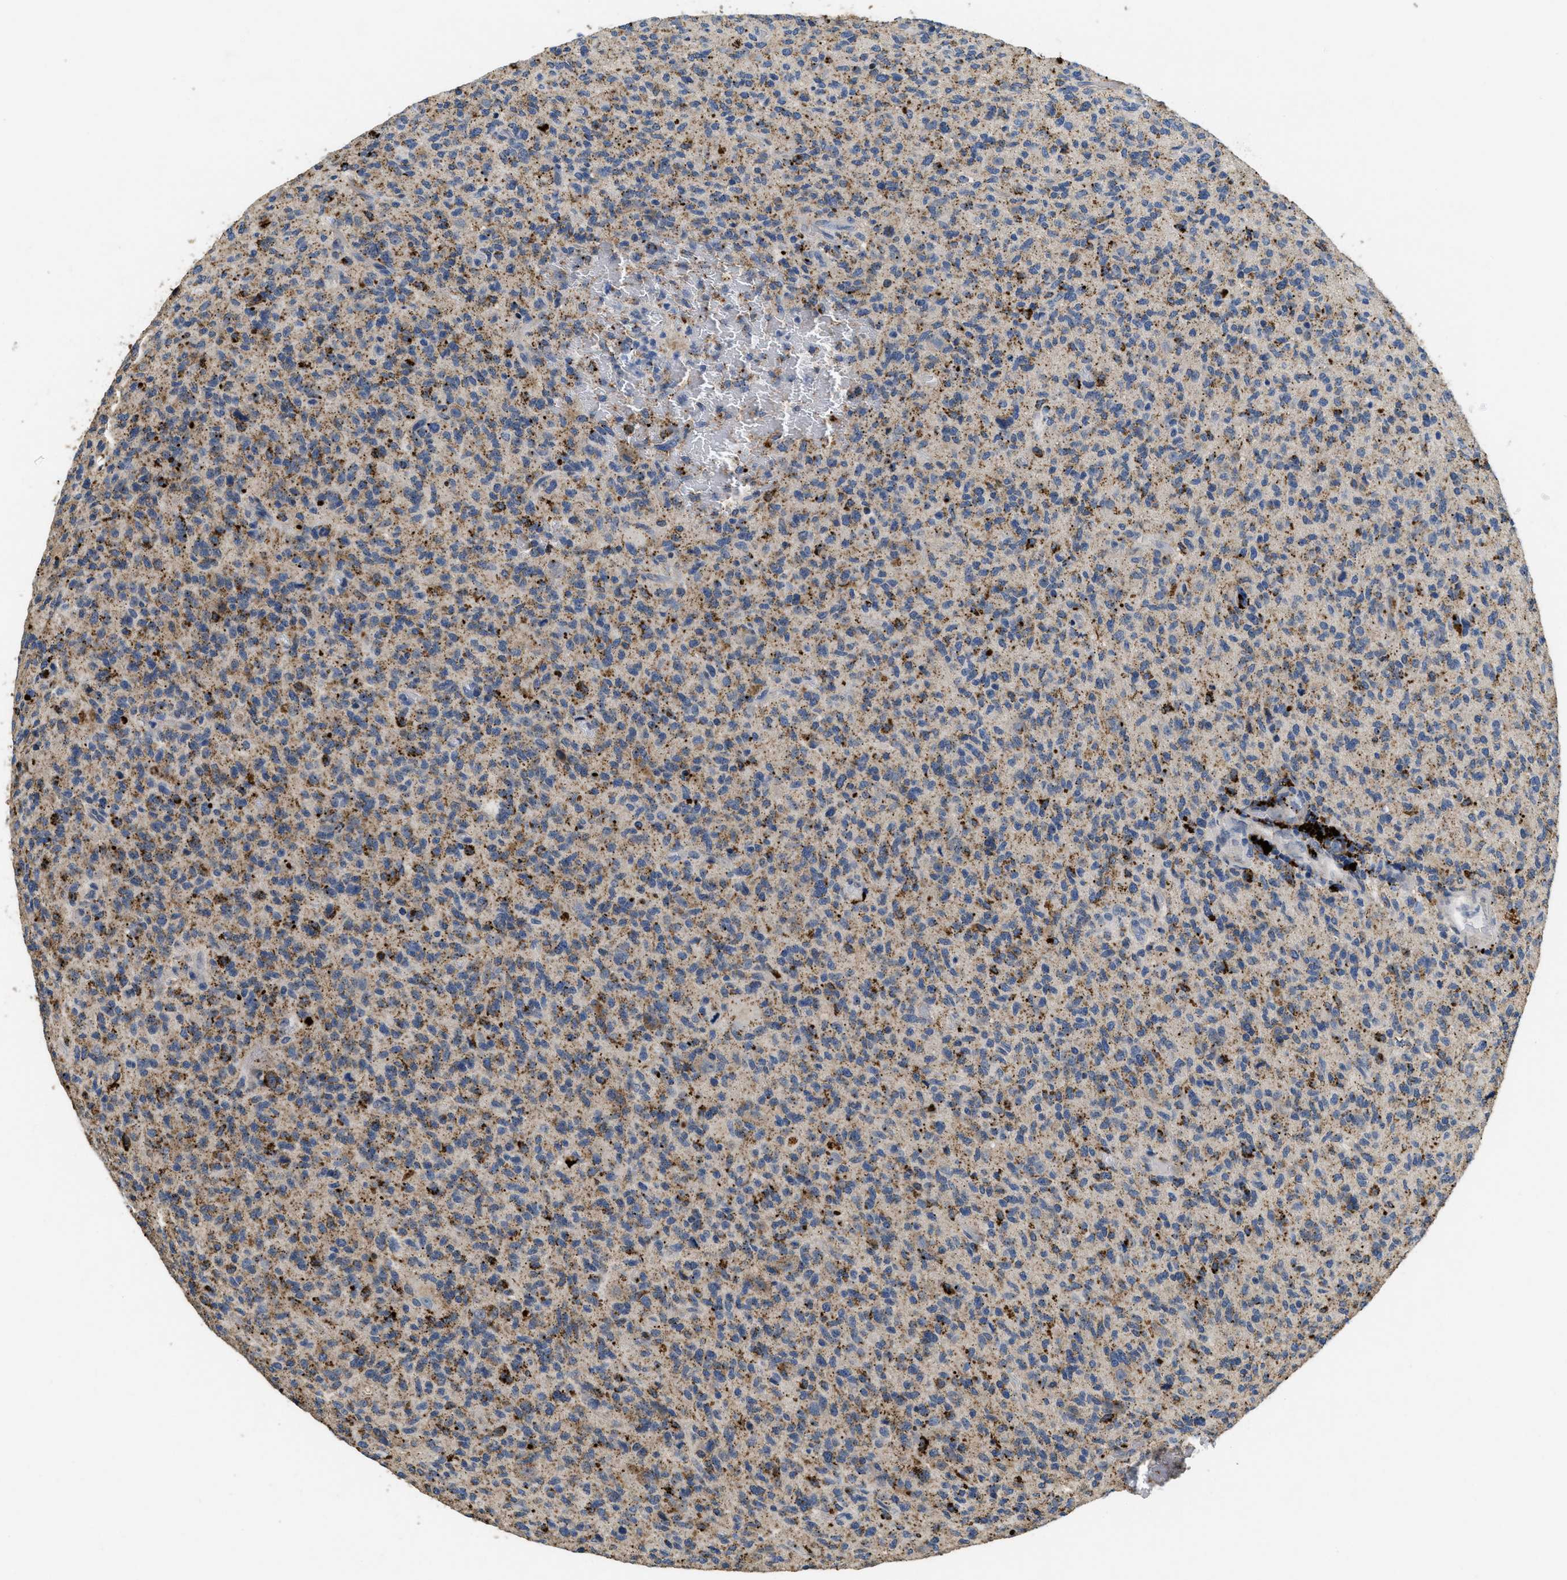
{"staining": {"intensity": "moderate", "quantity": ">75%", "location": "cytoplasmic/membranous"}, "tissue": "glioma", "cell_type": "Tumor cells", "image_type": "cancer", "snomed": [{"axis": "morphology", "description": "Glioma, malignant, High grade"}, {"axis": "topography", "description": "Brain"}], "caption": "Protein analysis of glioma tissue exhibits moderate cytoplasmic/membranous staining in about >75% of tumor cells.", "gene": "BMPR2", "patient": {"sex": "male", "age": 71}}